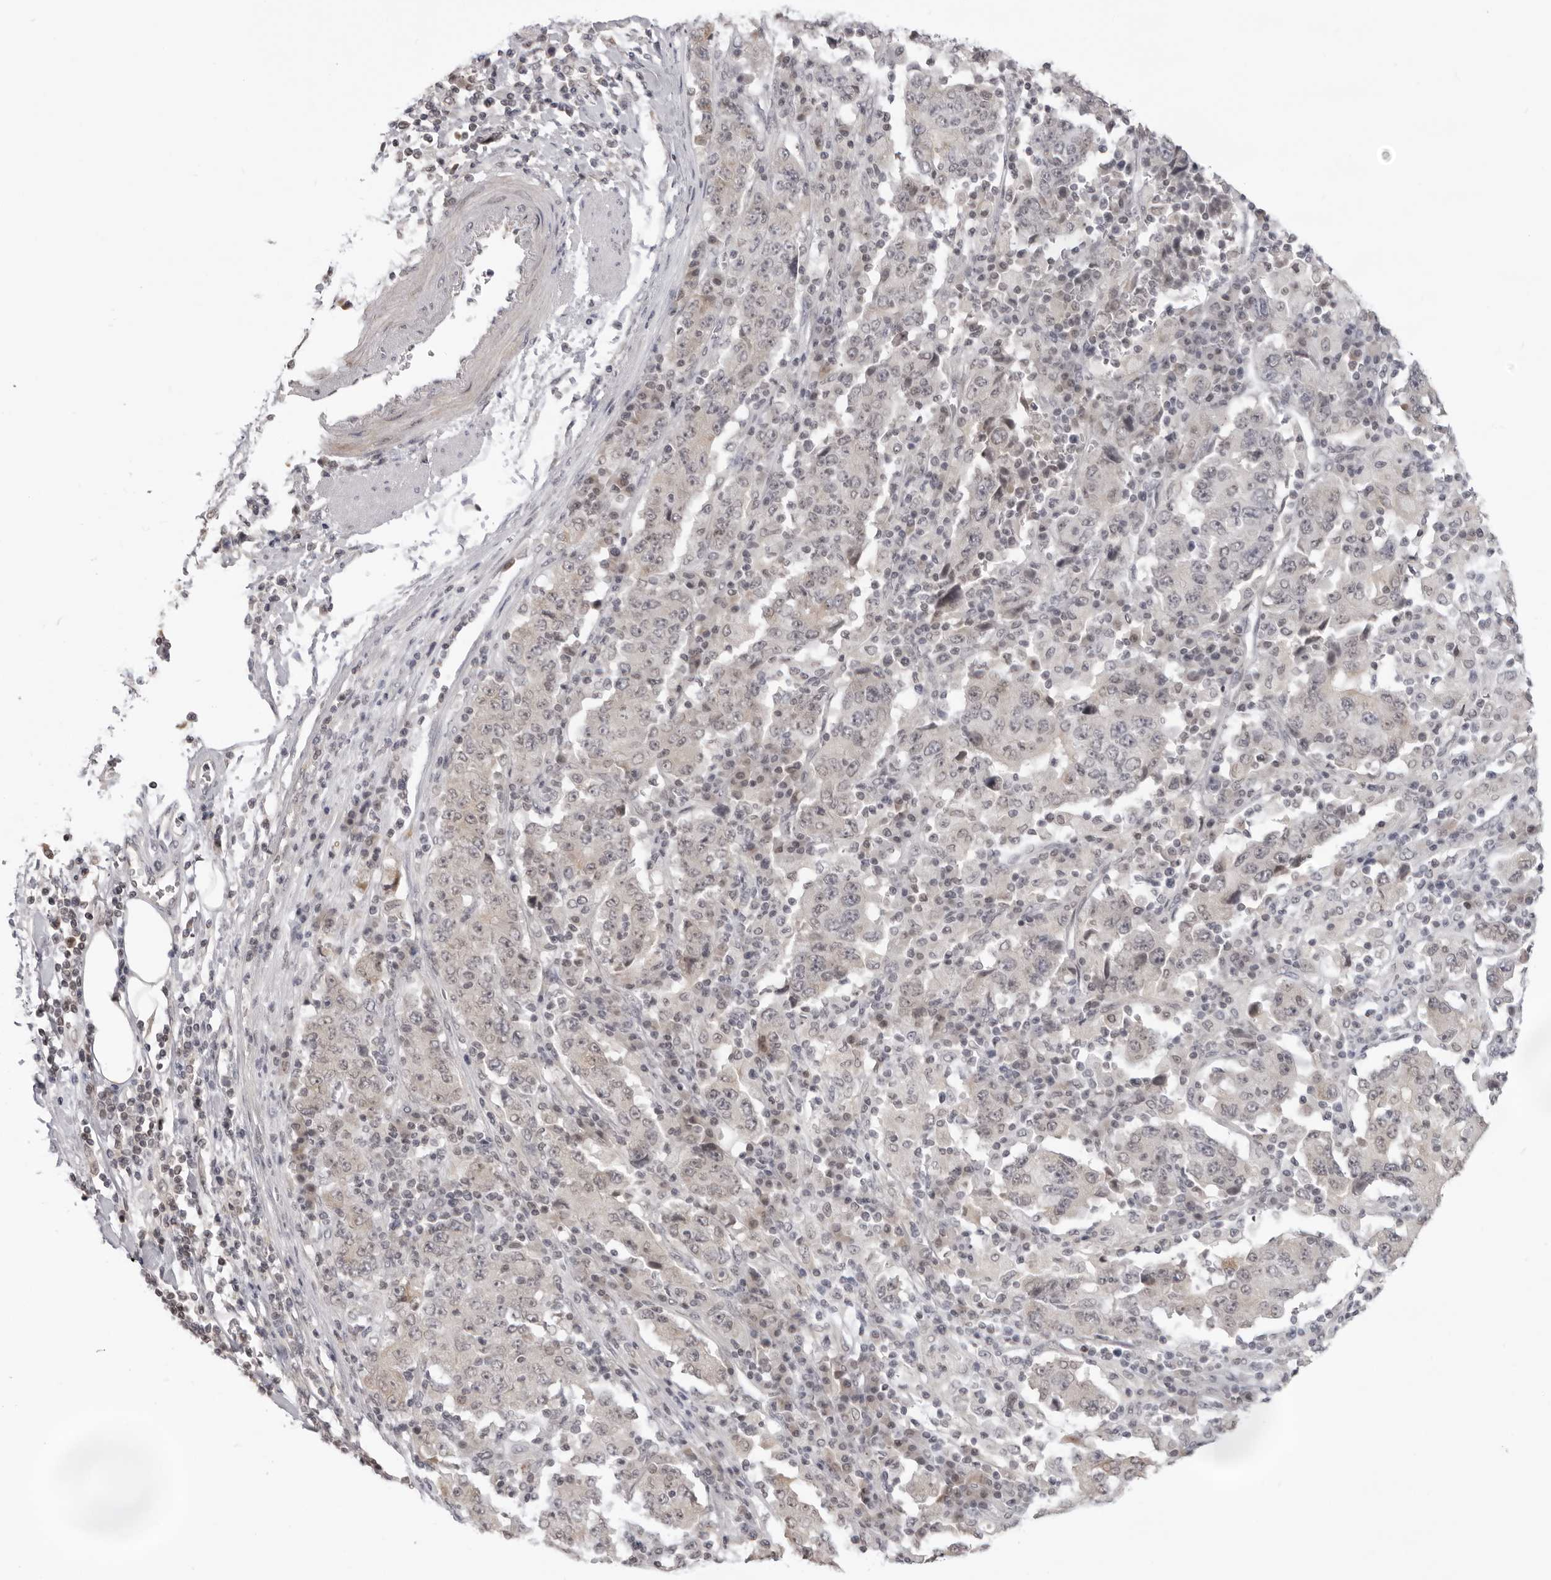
{"staining": {"intensity": "negative", "quantity": "none", "location": "none"}, "tissue": "stomach cancer", "cell_type": "Tumor cells", "image_type": "cancer", "snomed": [{"axis": "morphology", "description": "Normal tissue, NOS"}, {"axis": "morphology", "description": "Adenocarcinoma, NOS"}, {"axis": "topography", "description": "Stomach, upper"}, {"axis": "topography", "description": "Stomach"}], "caption": "This is an immunohistochemistry micrograph of stomach adenocarcinoma. There is no positivity in tumor cells.", "gene": "ACP6", "patient": {"sex": "male", "age": 59}}